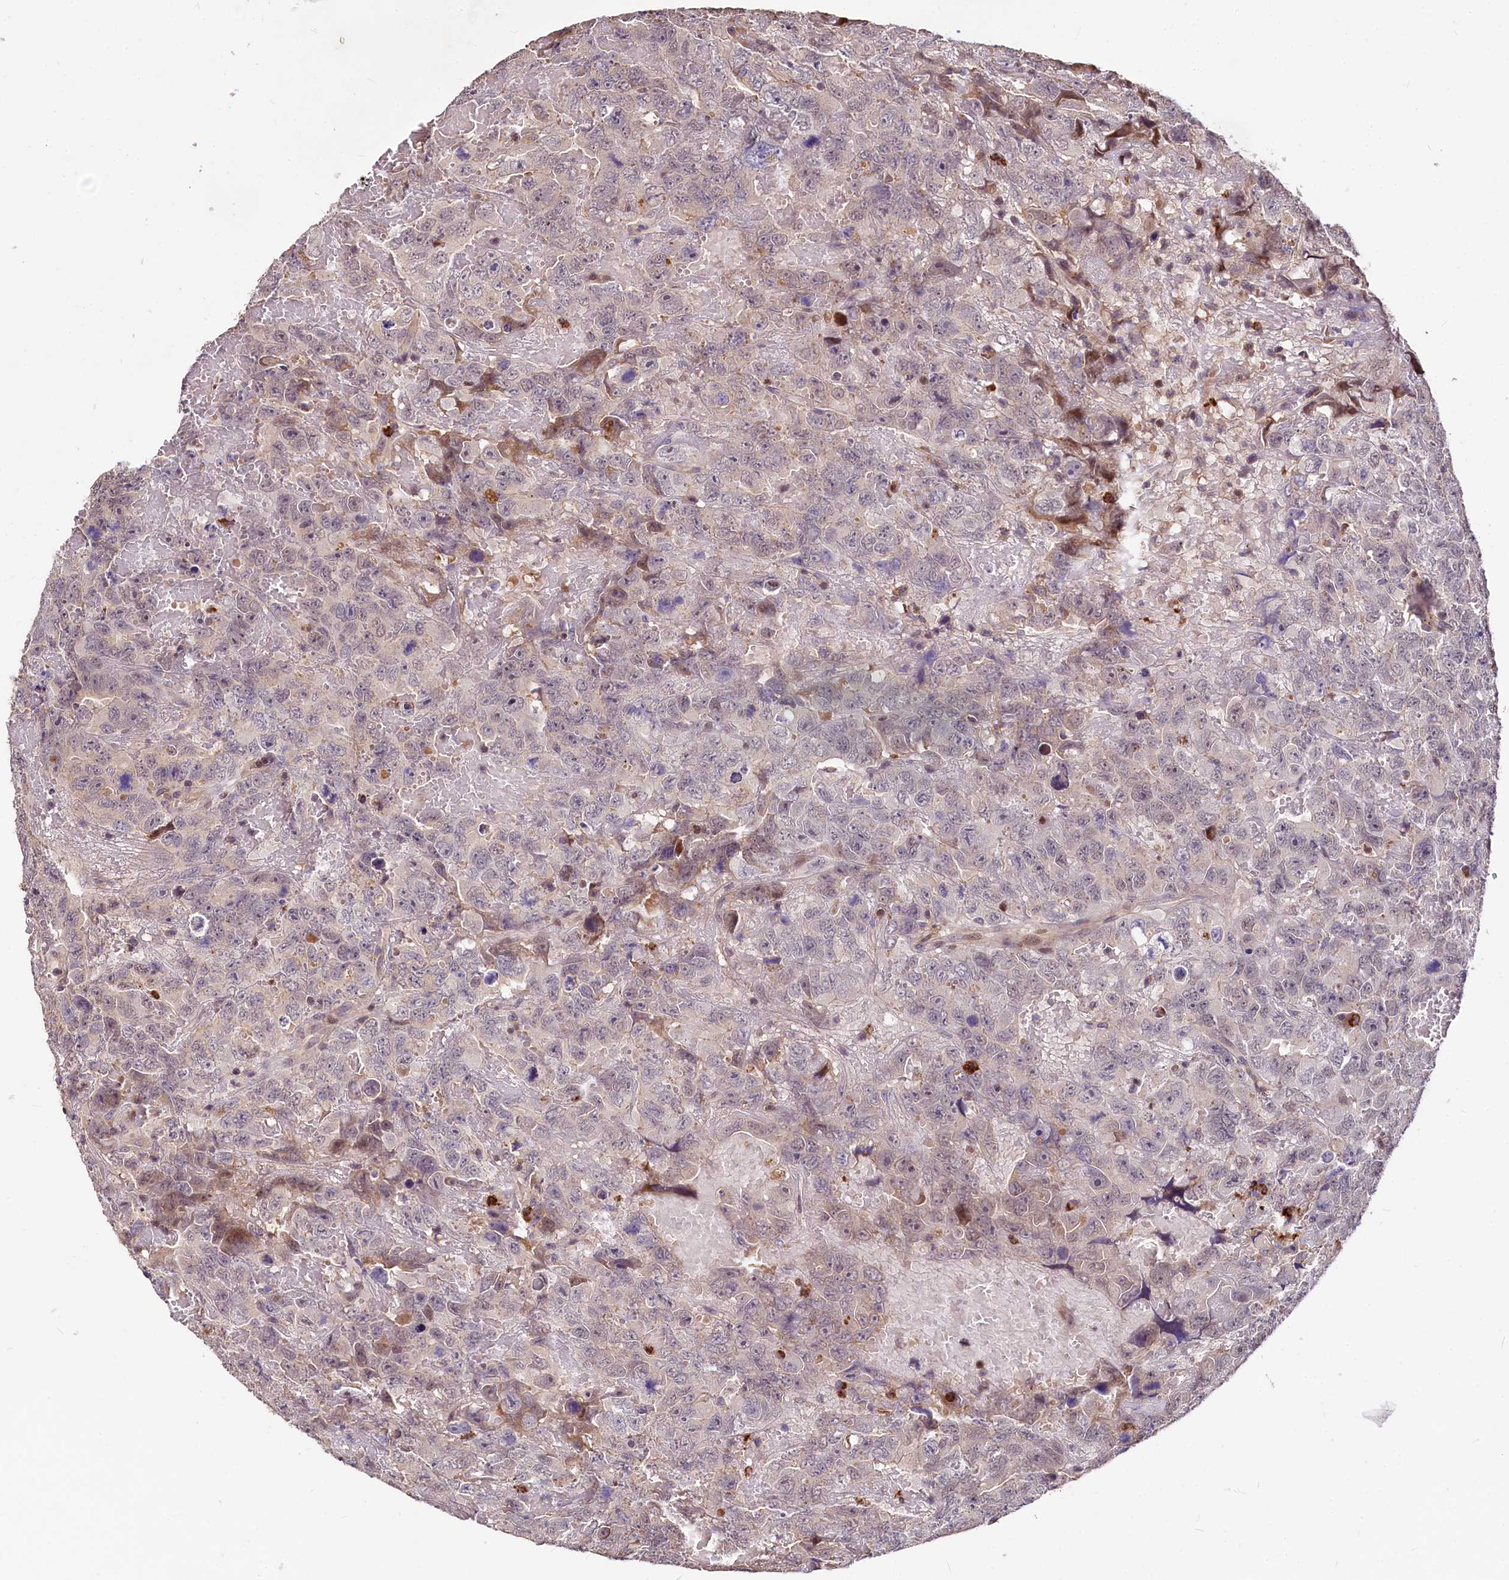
{"staining": {"intensity": "weak", "quantity": "<25%", "location": "cytoplasmic/membranous"}, "tissue": "testis cancer", "cell_type": "Tumor cells", "image_type": "cancer", "snomed": [{"axis": "morphology", "description": "Carcinoma, Embryonal, NOS"}, {"axis": "topography", "description": "Testis"}], "caption": "There is no significant staining in tumor cells of embryonal carcinoma (testis). (Stains: DAB immunohistochemistry (IHC) with hematoxylin counter stain, Microscopy: brightfield microscopy at high magnification).", "gene": "ATG101", "patient": {"sex": "male", "age": 45}}